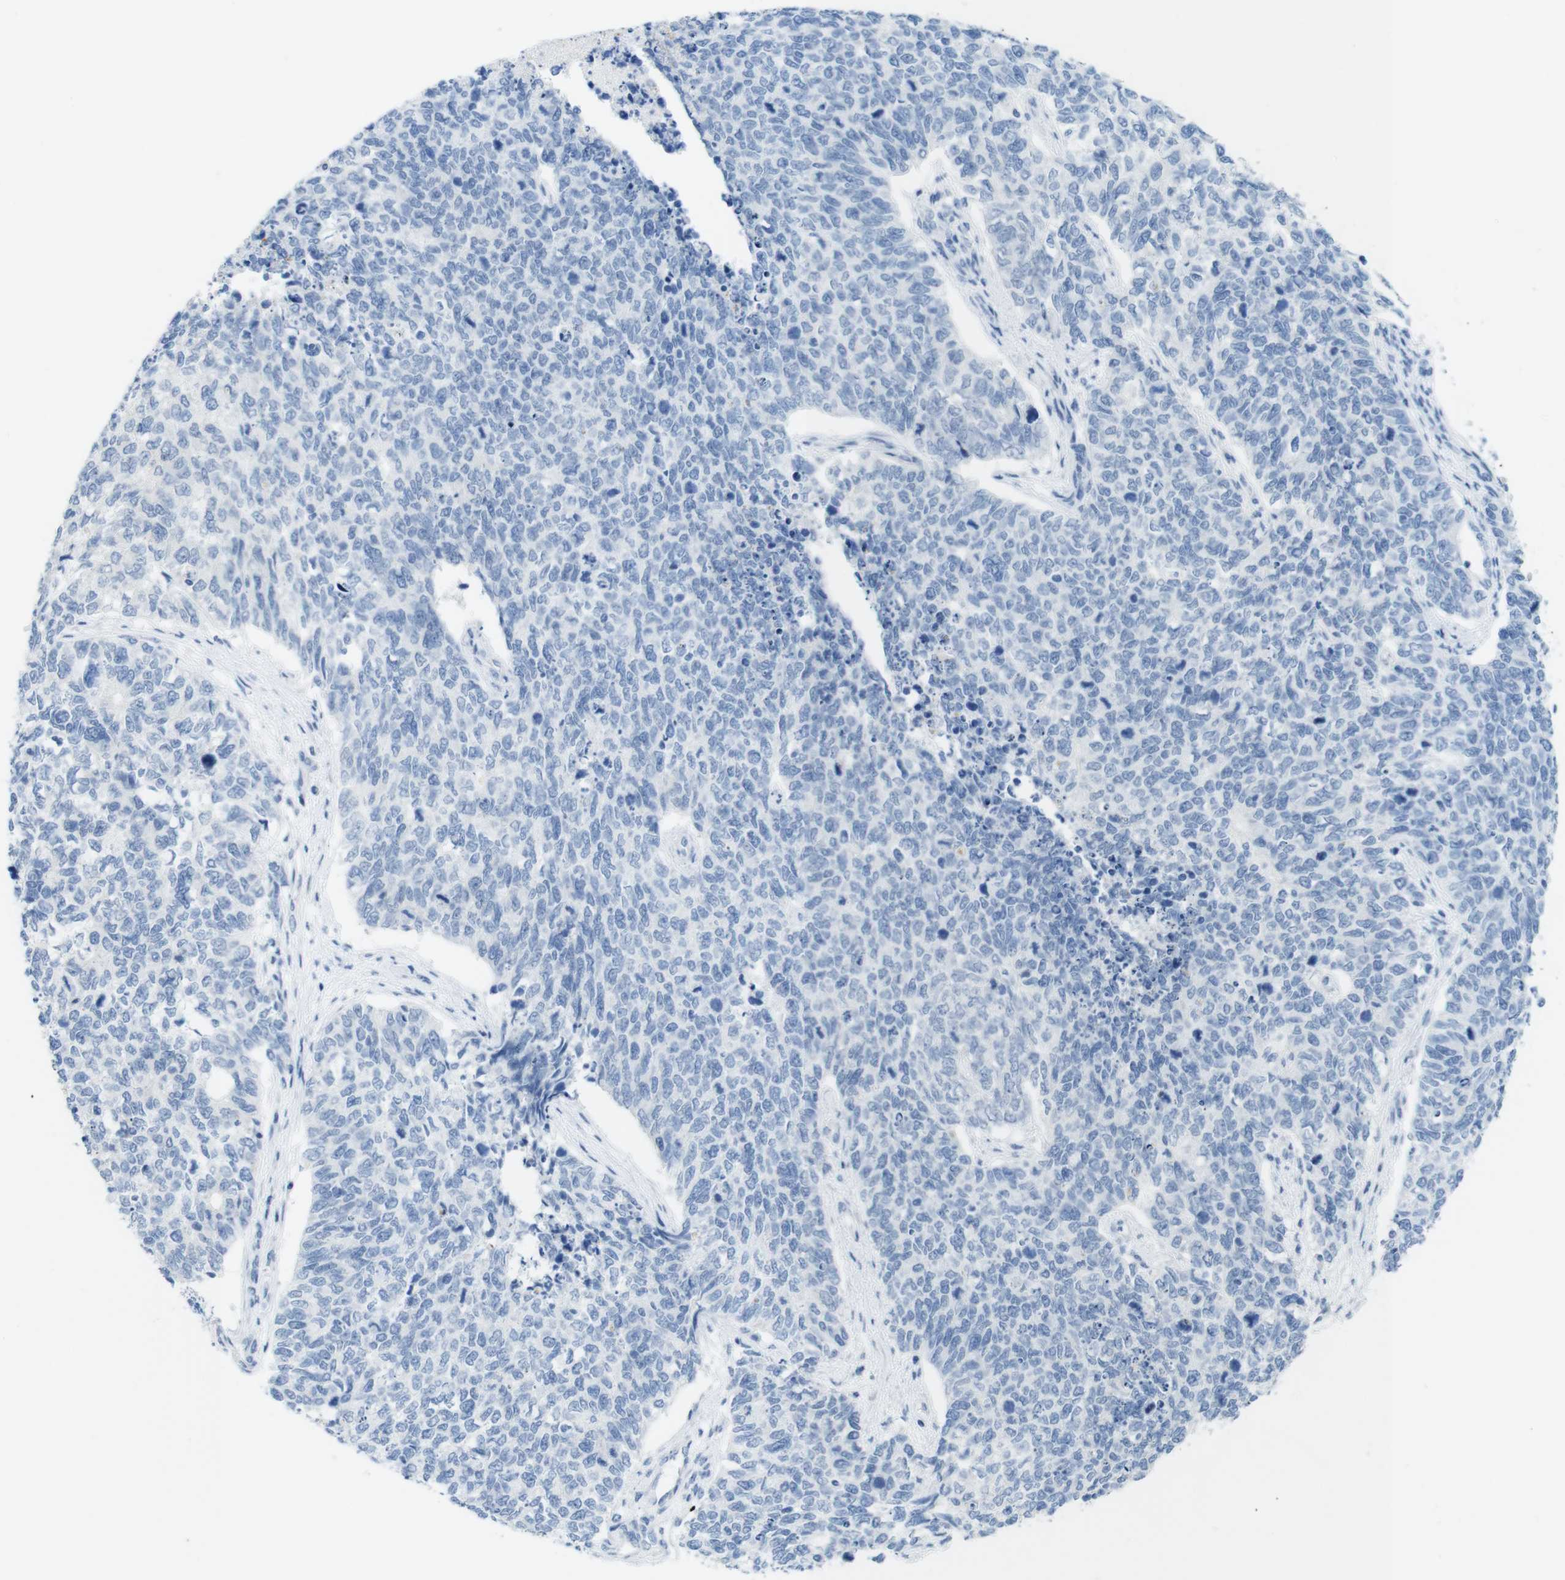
{"staining": {"intensity": "negative", "quantity": "none", "location": "none"}, "tissue": "cervical cancer", "cell_type": "Tumor cells", "image_type": "cancer", "snomed": [{"axis": "morphology", "description": "Squamous cell carcinoma, NOS"}, {"axis": "topography", "description": "Cervix"}], "caption": "Micrograph shows no protein positivity in tumor cells of squamous cell carcinoma (cervical) tissue.", "gene": "OPN1SW", "patient": {"sex": "female", "age": 63}}